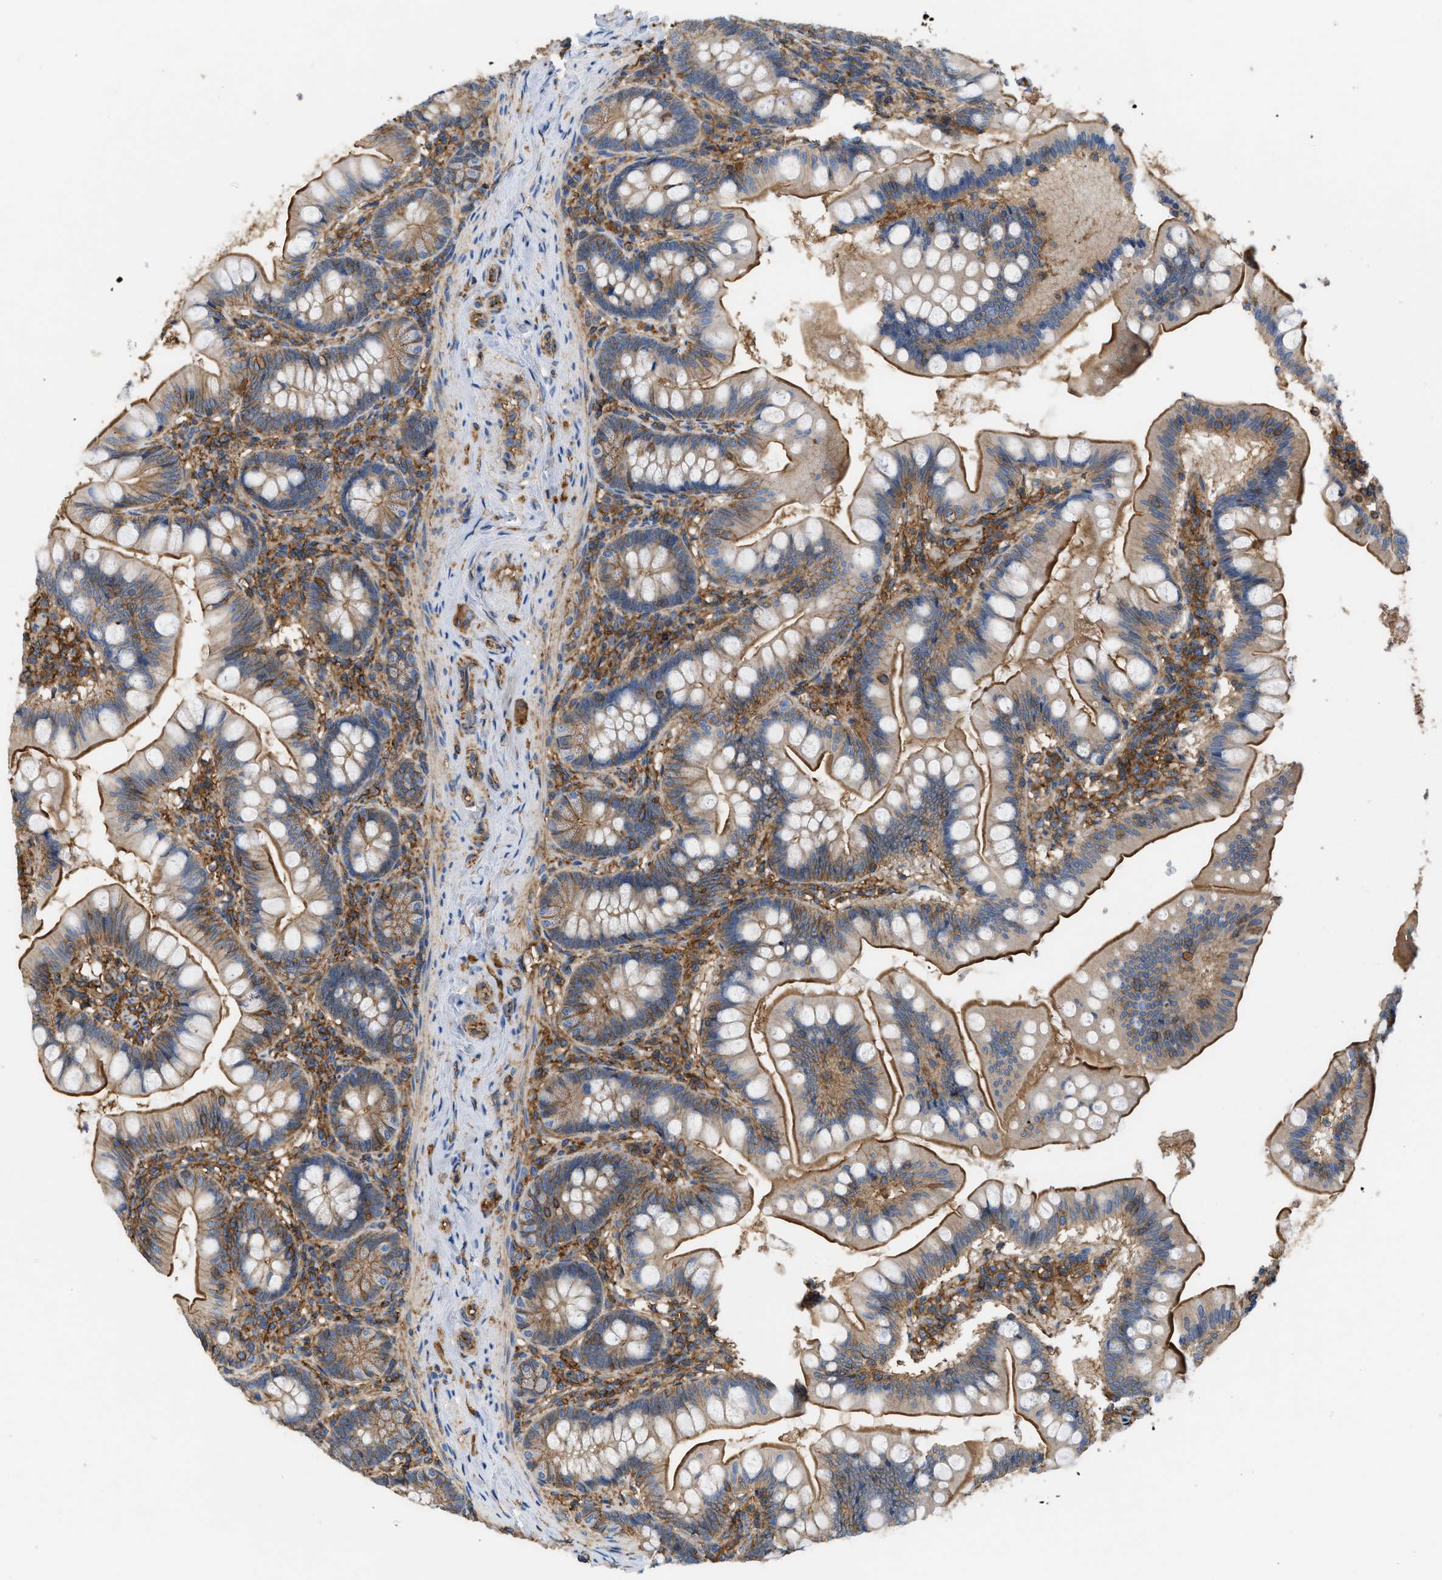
{"staining": {"intensity": "strong", "quantity": ">75%", "location": "cytoplasmic/membranous"}, "tissue": "small intestine", "cell_type": "Glandular cells", "image_type": "normal", "snomed": [{"axis": "morphology", "description": "Normal tissue, NOS"}, {"axis": "topography", "description": "Small intestine"}], "caption": "The histopathology image reveals a brown stain indicating the presence of a protein in the cytoplasmic/membranous of glandular cells in small intestine.", "gene": "GNB4", "patient": {"sex": "male", "age": 7}}